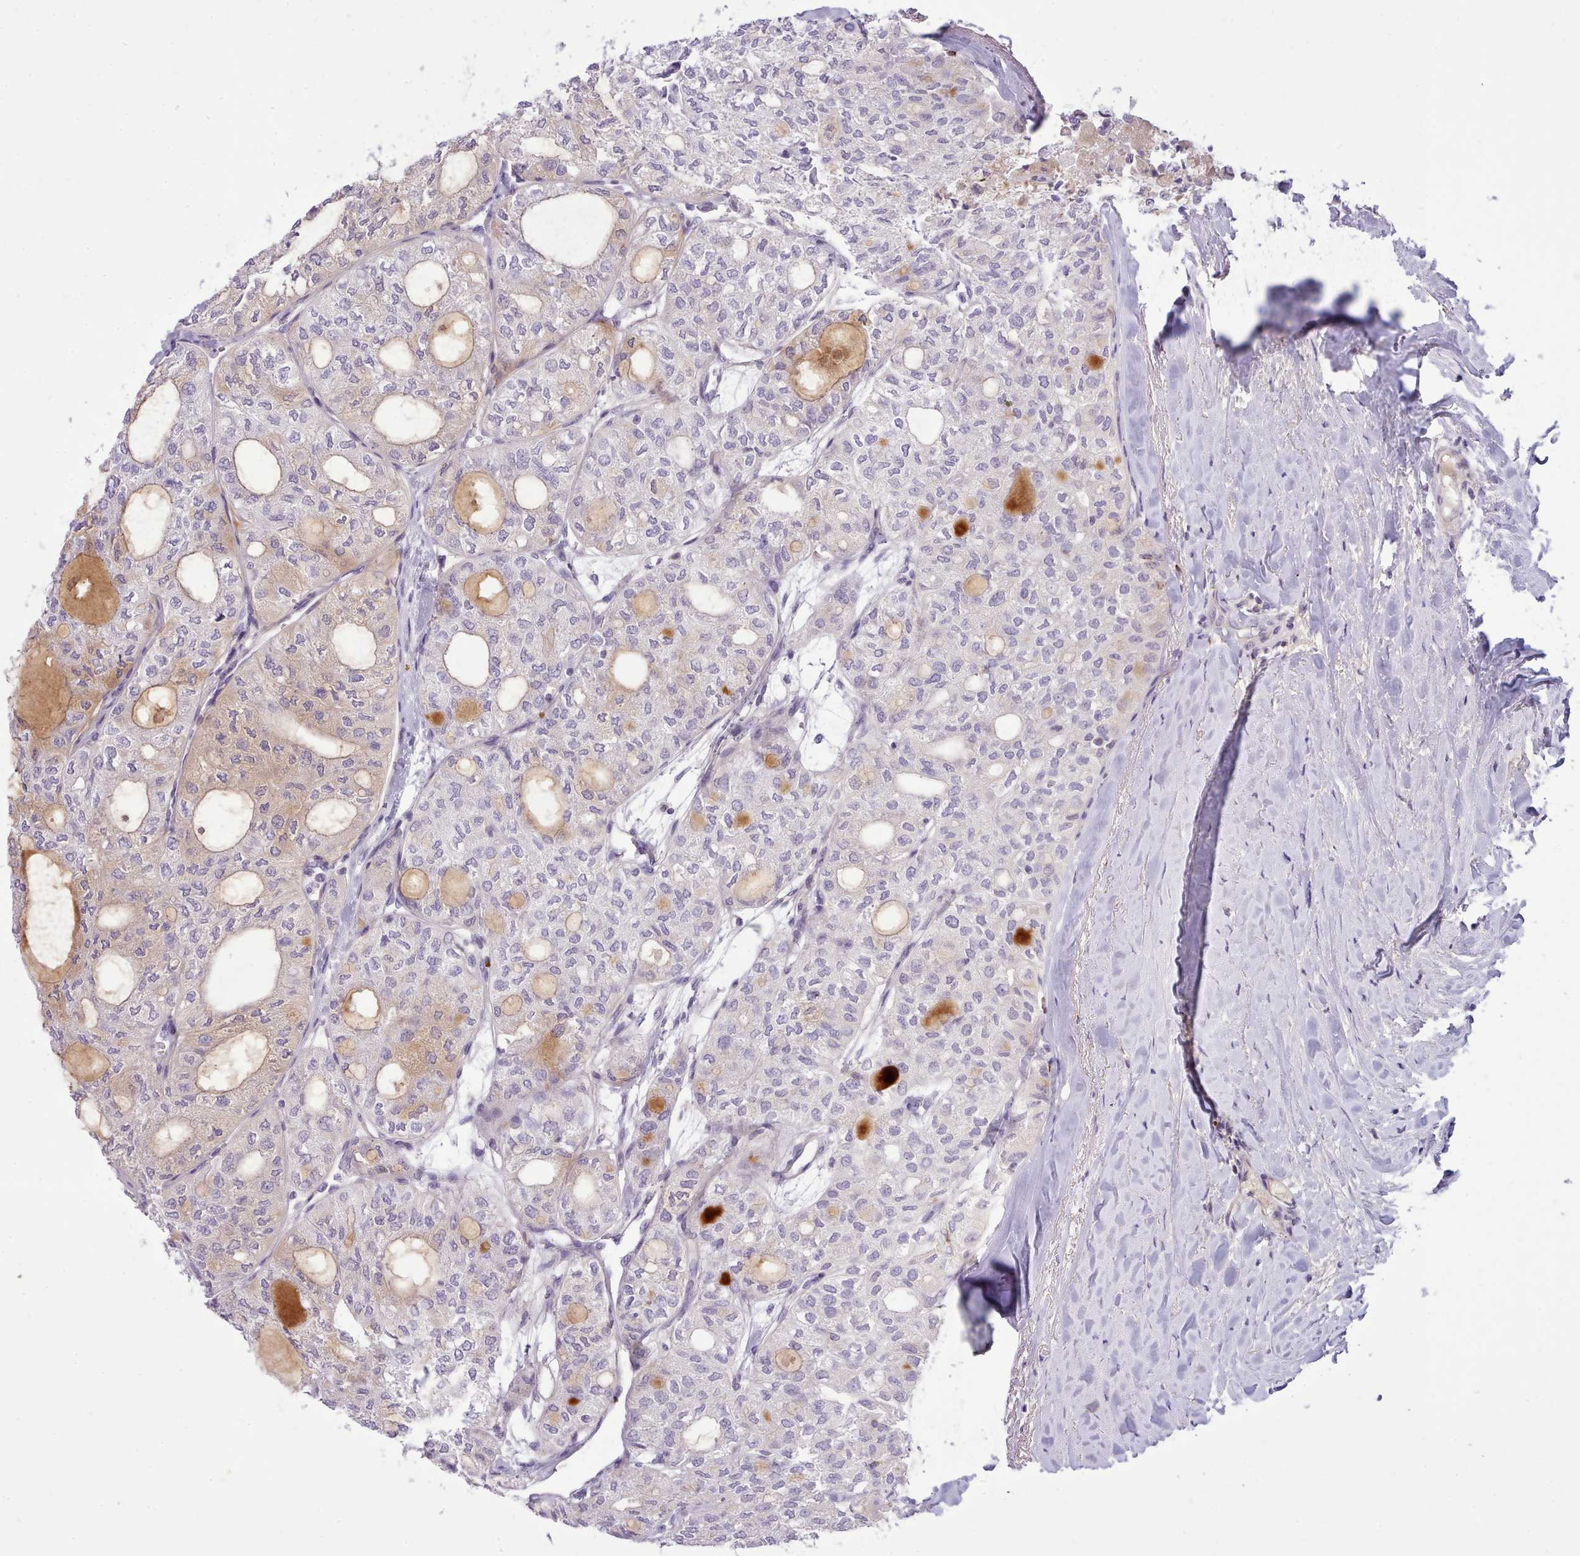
{"staining": {"intensity": "negative", "quantity": "none", "location": "none"}, "tissue": "thyroid cancer", "cell_type": "Tumor cells", "image_type": "cancer", "snomed": [{"axis": "morphology", "description": "Follicular adenoma carcinoma, NOS"}, {"axis": "topography", "description": "Thyroid gland"}], "caption": "IHC of thyroid cancer (follicular adenoma carcinoma) displays no positivity in tumor cells.", "gene": "CYP2A13", "patient": {"sex": "male", "age": 75}}